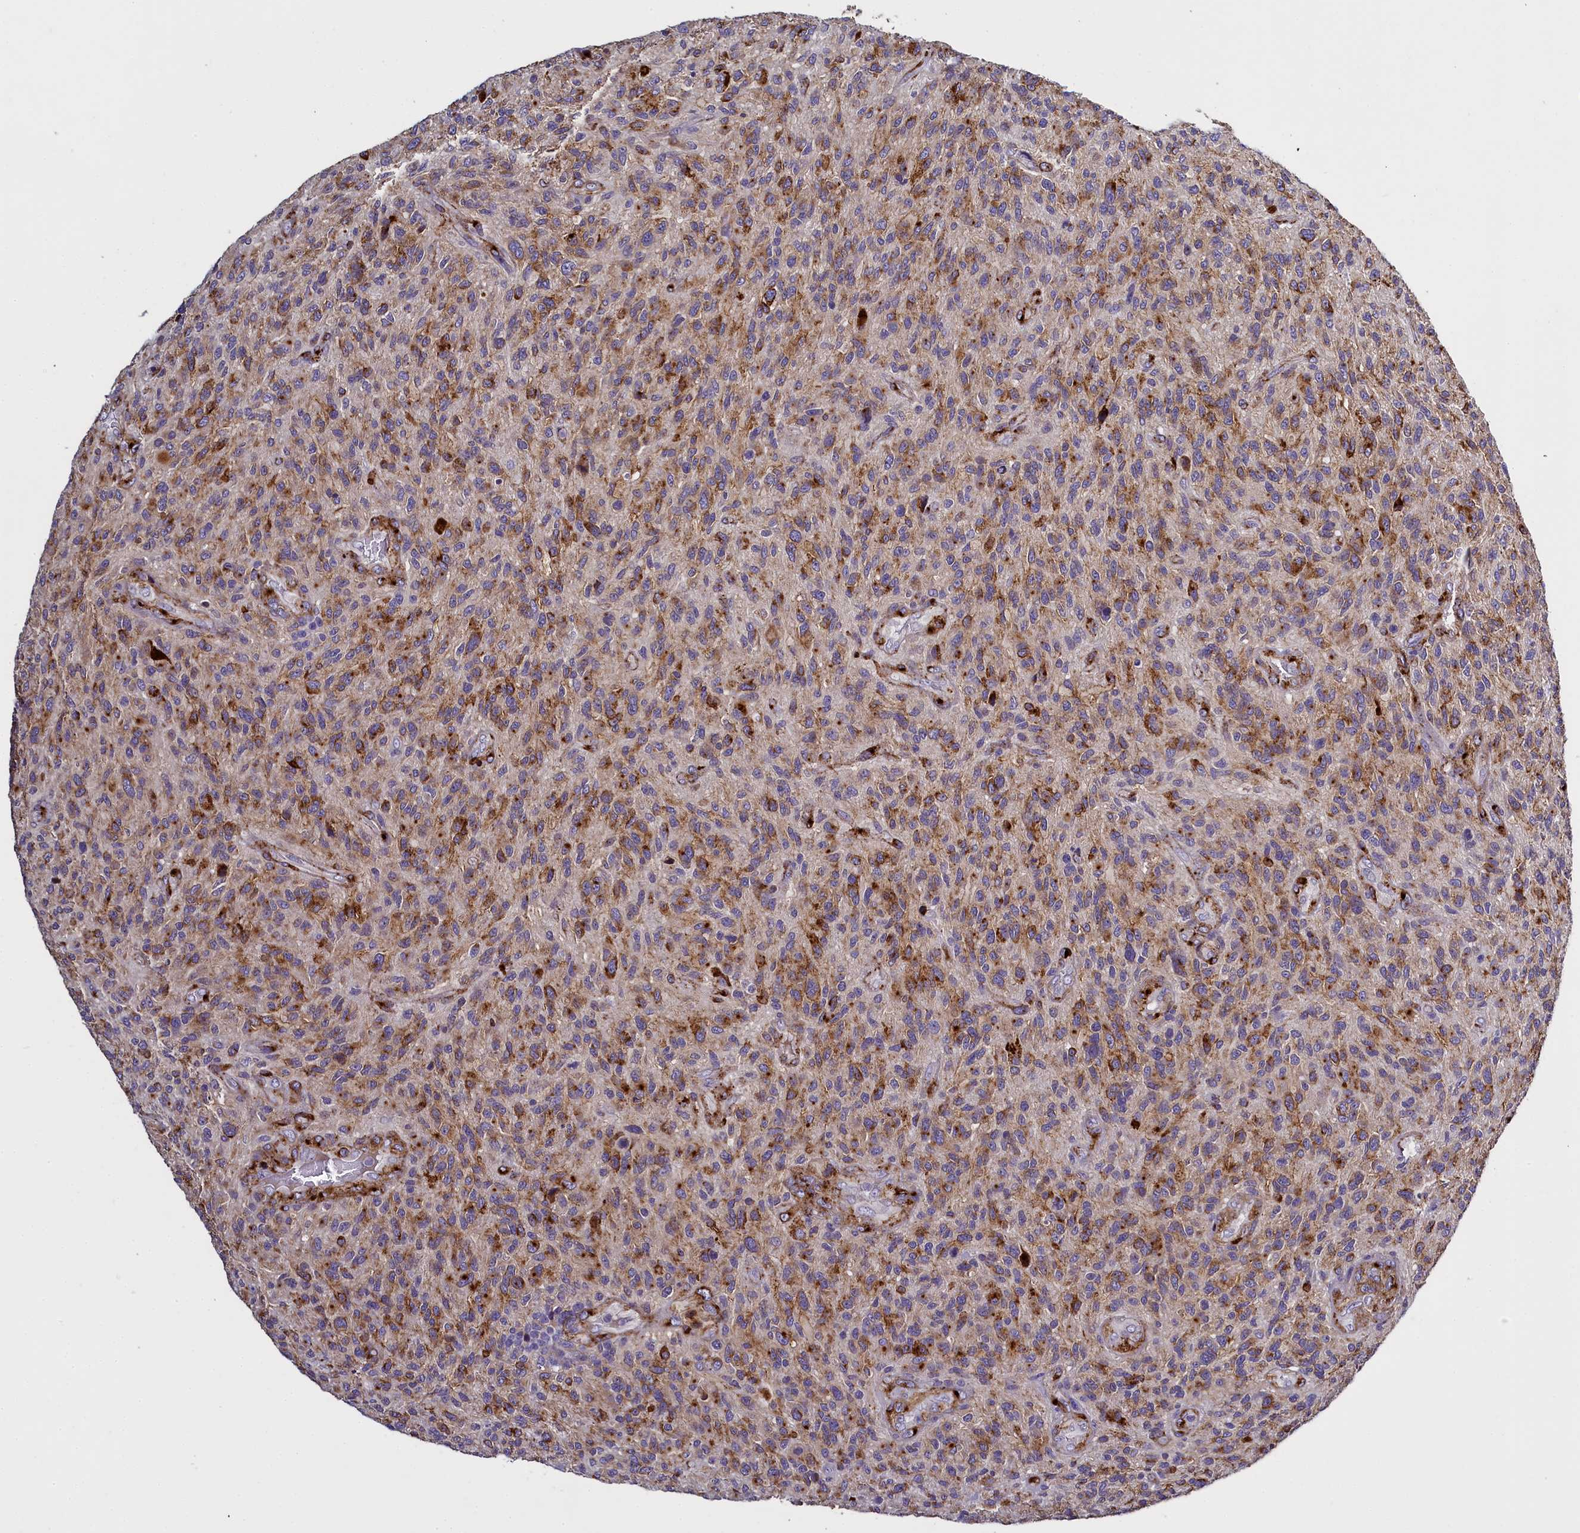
{"staining": {"intensity": "moderate", "quantity": ">75%", "location": "cytoplasmic/membranous"}, "tissue": "glioma", "cell_type": "Tumor cells", "image_type": "cancer", "snomed": [{"axis": "morphology", "description": "Glioma, malignant, High grade"}, {"axis": "topography", "description": "Brain"}], "caption": "Immunohistochemistry (IHC) of malignant high-grade glioma reveals medium levels of moderate cytoplasmic/membranous expression in approximately >75% of tumor cells. Nuclei are stained in blue.", "gene": "MRC2", "patient": {"sex": "male", "age": 47}}